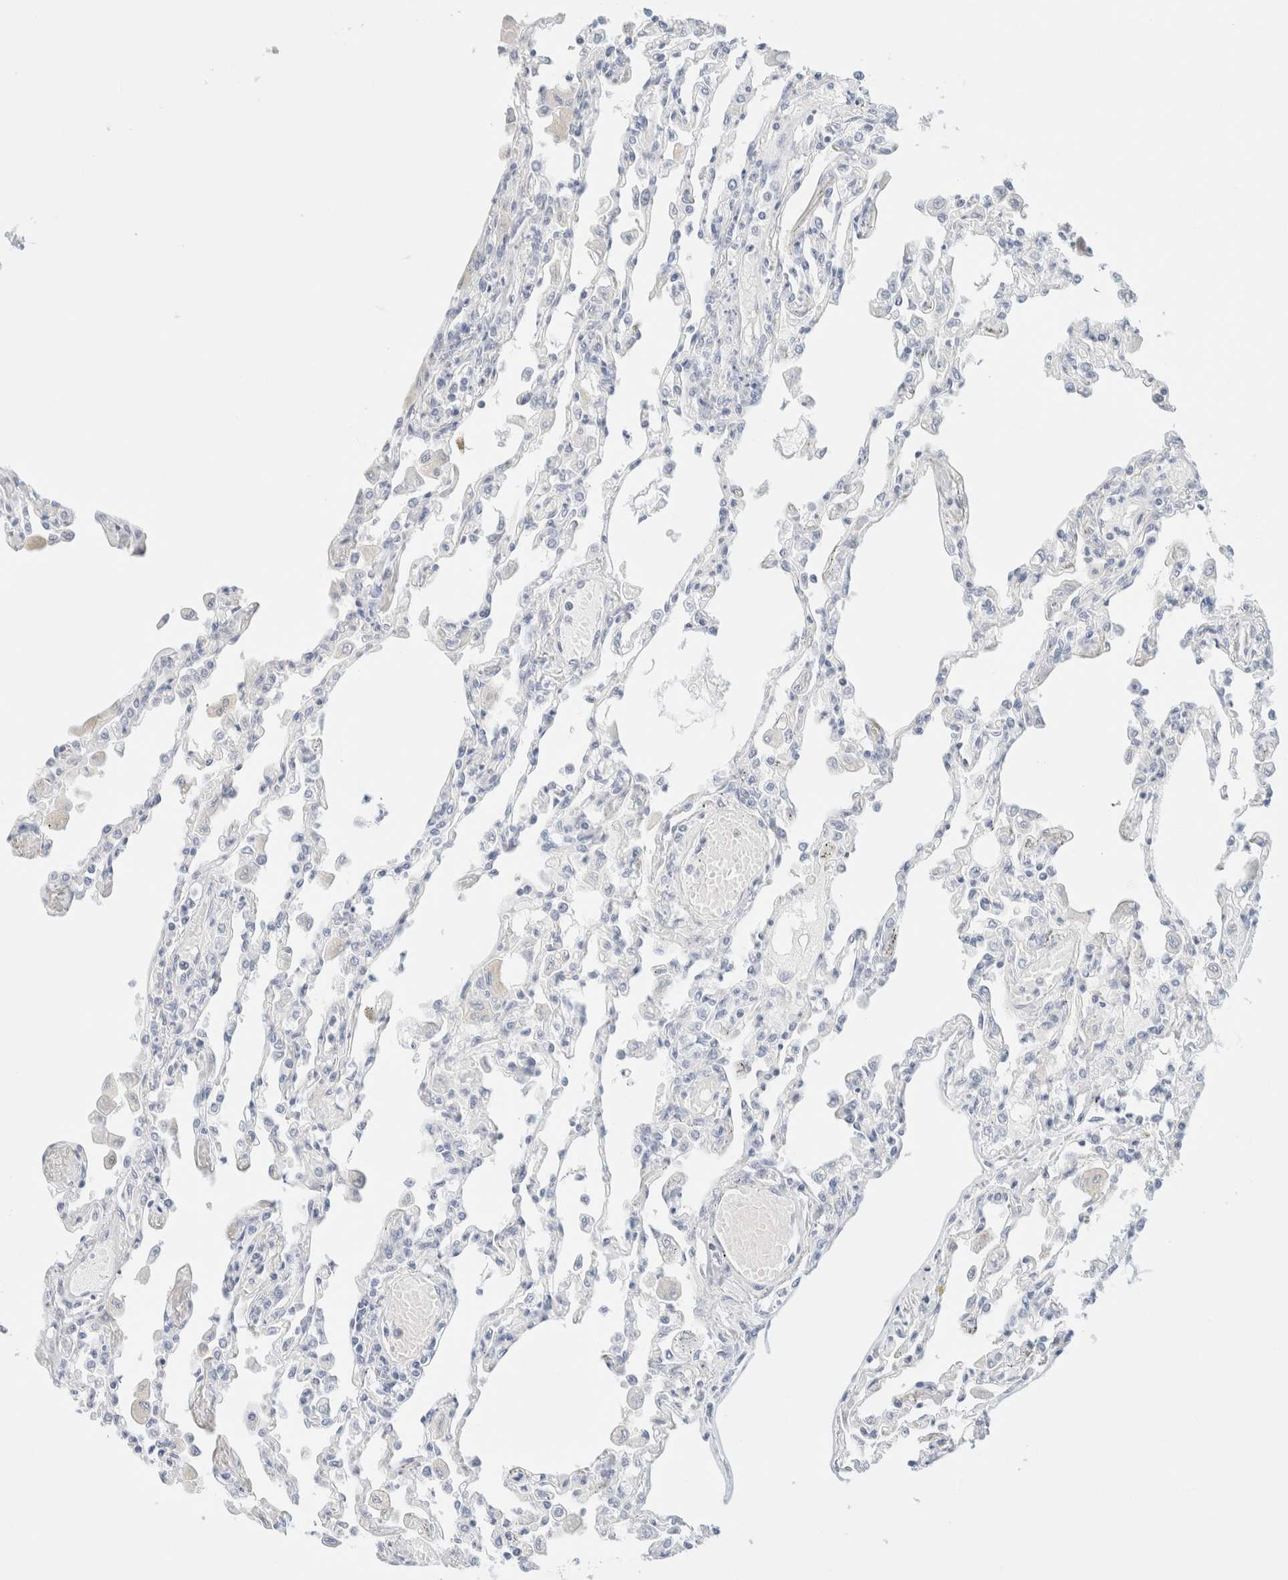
{"staining": {"intensity": "negative", "quantity": "none", "location": "none"}, "tissue": "lung", "cell_type": "Alveolar cells", "image_type": "normal", "snomed": [{"axis": "morphology", "description": "Normal tissue, NOS"}, {"axis": "topography", "description": "Bronchus"}, {"axis": "topography", "description": "Lung"}], "caption": "Immunohistochemistry (IHC) photomicrograph of unremarkable lung: lung stained with DAB shows no significant protein expression in alveolar cells. The staining was performed using DAB to visualize the protein expression in brown, while the nuclei were stained in blue with hematoxylin (Magnification: 20x).", "gene": "DPYS", "patient": {"sex": "female", "age": 49}}